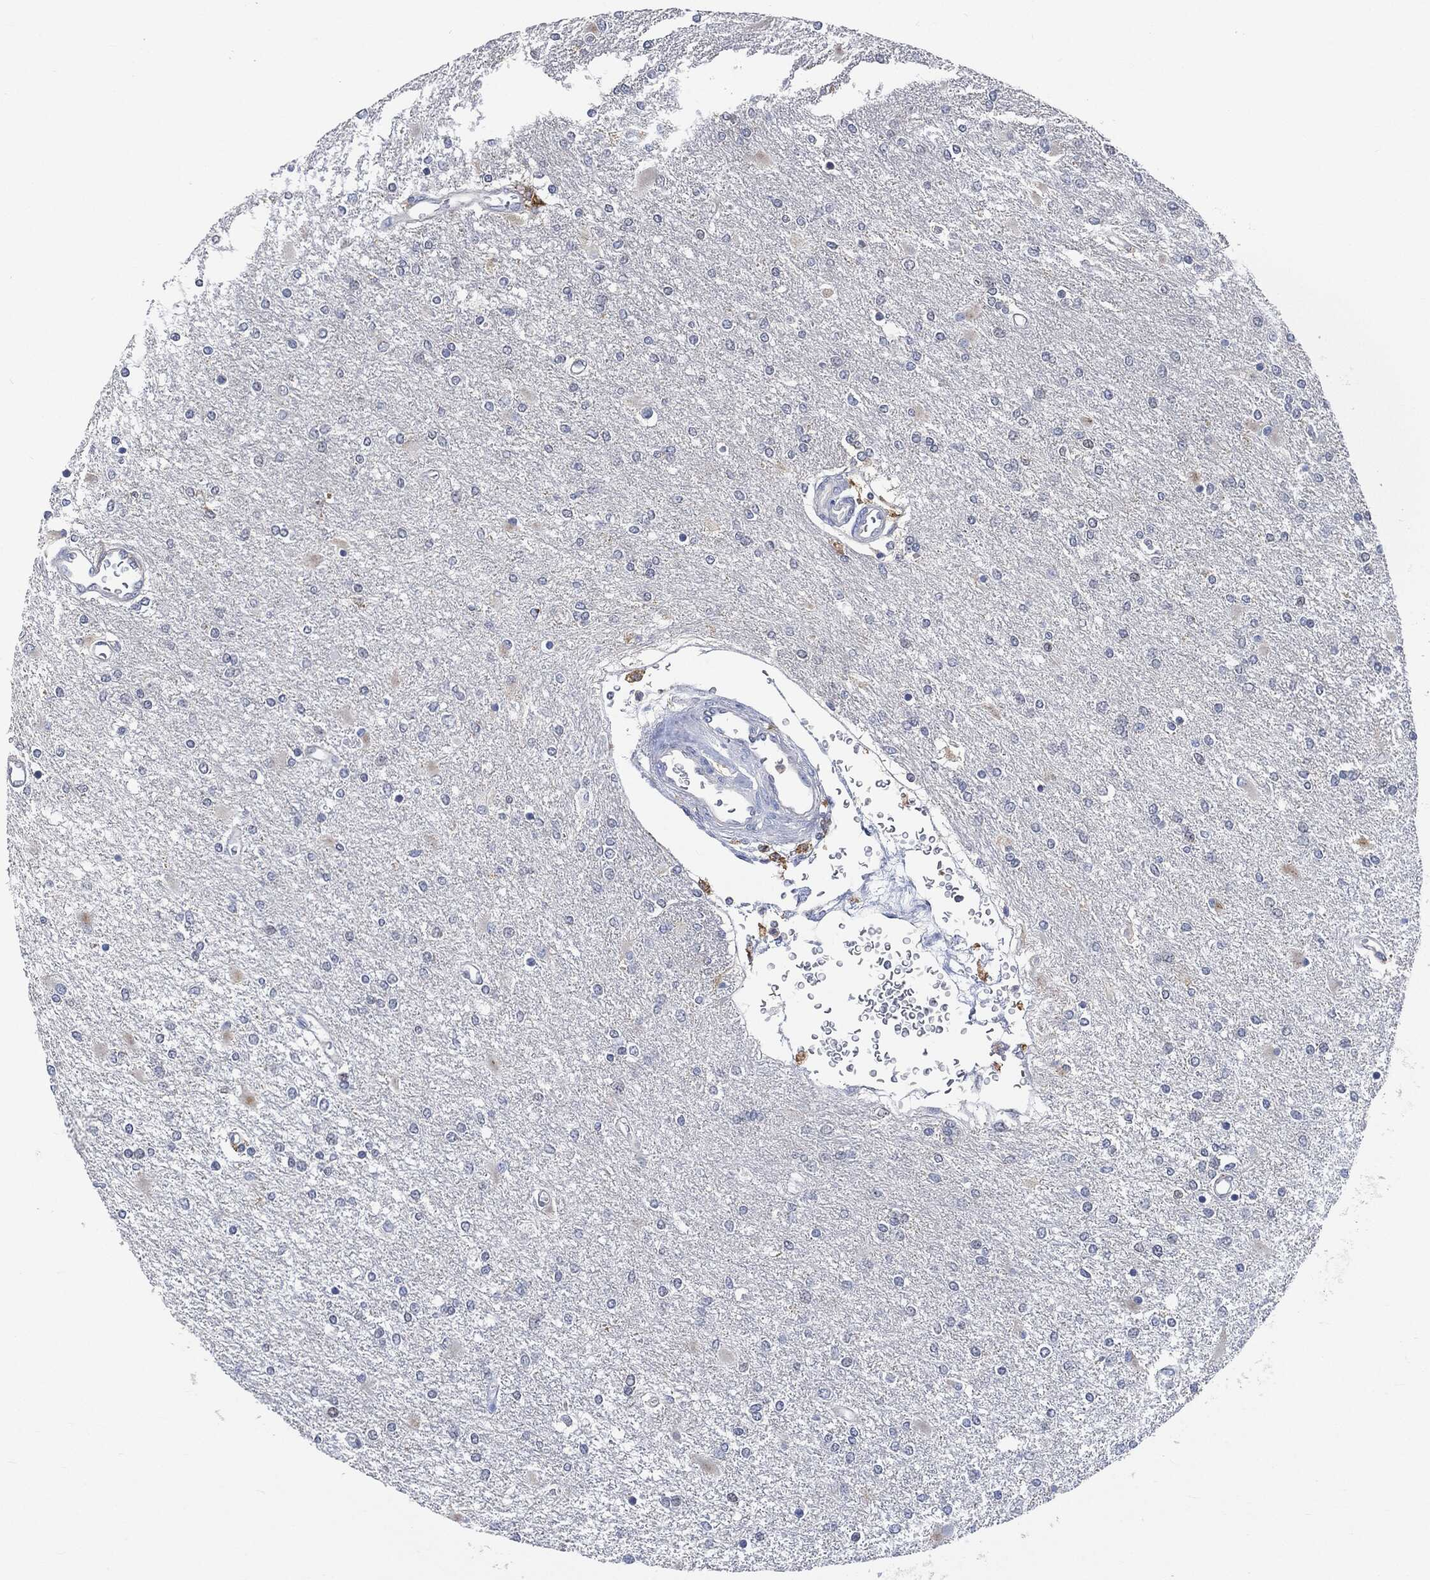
{"staining": {"intensity": "negative", "quantity": "none", "location": "none"}, "tissue": "glioma", "cell_type": "Tumor cells", "image_type": "cancer", "snomed": [{"axis": "morphology", "description": "Glioma, malignant, High grade"}, {"axis": "topography", "description": "Cerebral cortex"}], "caption": "Immunohistochemical staining of glioma exhibits no significant staining in tumor cells.", "gene": "VSIG4", "patient": {"sex": "male", "age": 79}}